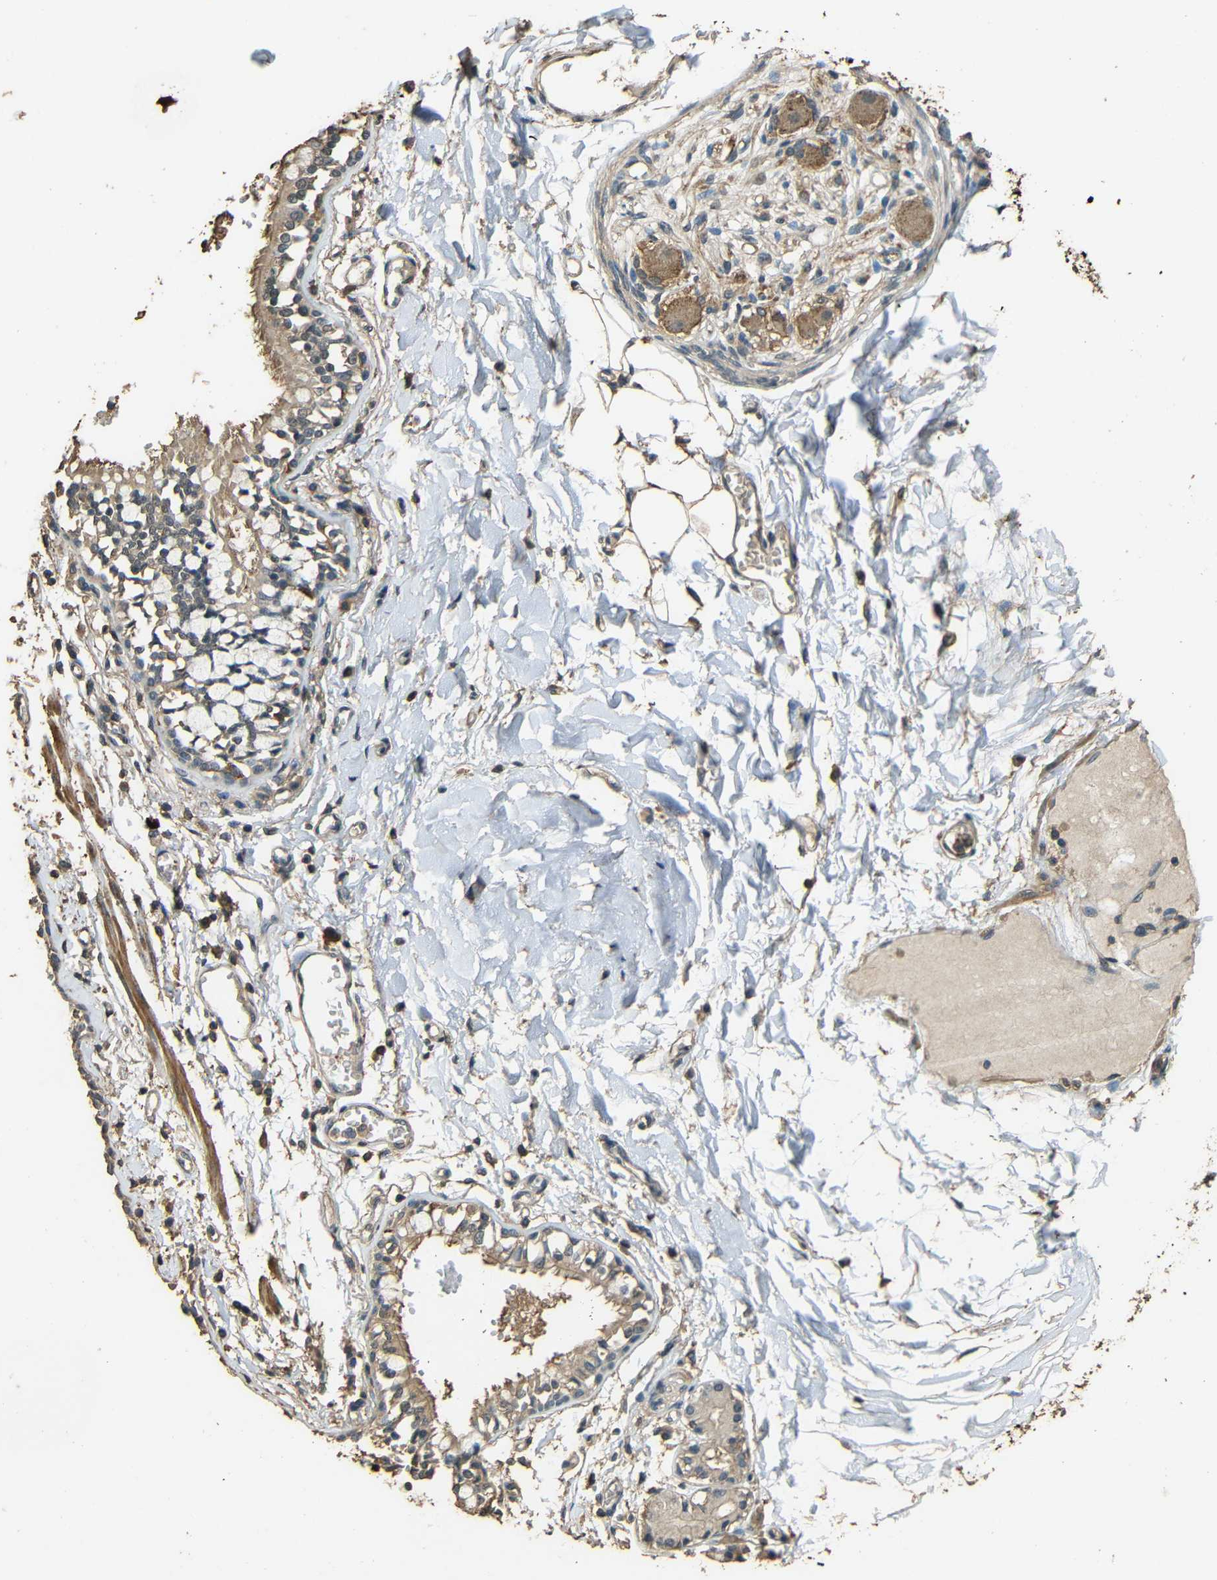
{"staining": {"intensity": "moderate", "quantity": ">75%", "location": "cytoplasmic/membranous"}, "tissue": "bronchus", "cell_type": "Respiratory epithelial cells", "image_type": "normal", "snomed": [{"axis": "morphology", "description": "Normal tissue, NOS"}, {"axis": "topography", "description": "Bronchus"}, {"axis": "topography", "description": "Lung"}], "caption": "Protein expression analysis of unremarkable human bronchus reveals moderate cytoplasmic/membranous staining in about >75% of respiratory epithelial cells.", "gene": "PDE5A", "patient": {"sex": "female", "age": 56}}